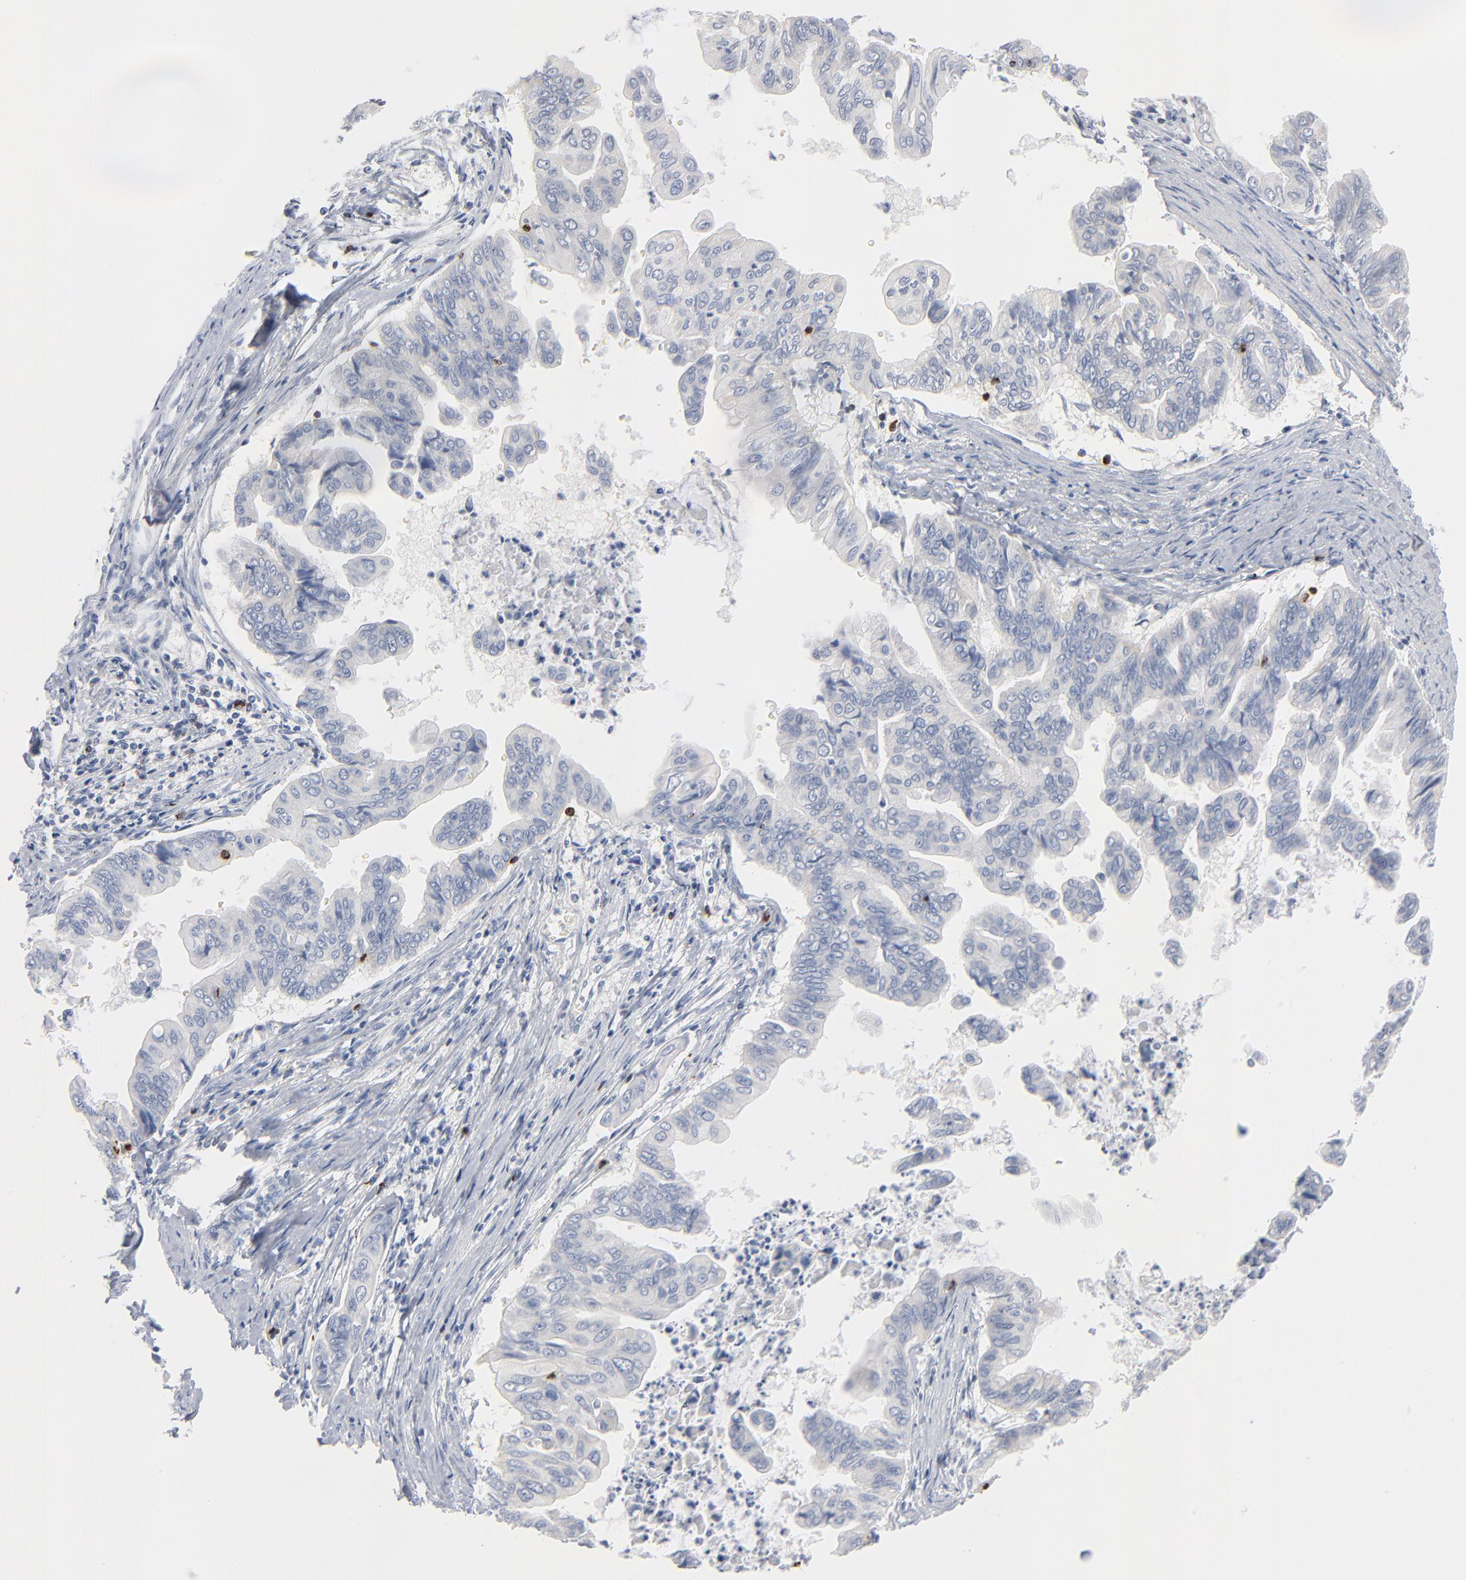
{"staining": {"intensity": "negative", "quantity": "none", "location": "none"}, "tissue": "stomach cancer", "cell_type": "Tumor cells", "image_type": "cancer", "snomed": [{"axis": "morphology", "description": "Adenocarcinoma, NOS"}, {"axis": "topography", "description": "Stomach, upper"}], "caption": "Tumor cells are negative for protein expression in human stomach adenocarcinoma. (DAB (3,3'-diaminobenzidine) immunohistochemistry visualized using brightfield microscopy, high magnification).", "gene": "GZMB", "patient": {"sex": "male", "age": 80}}